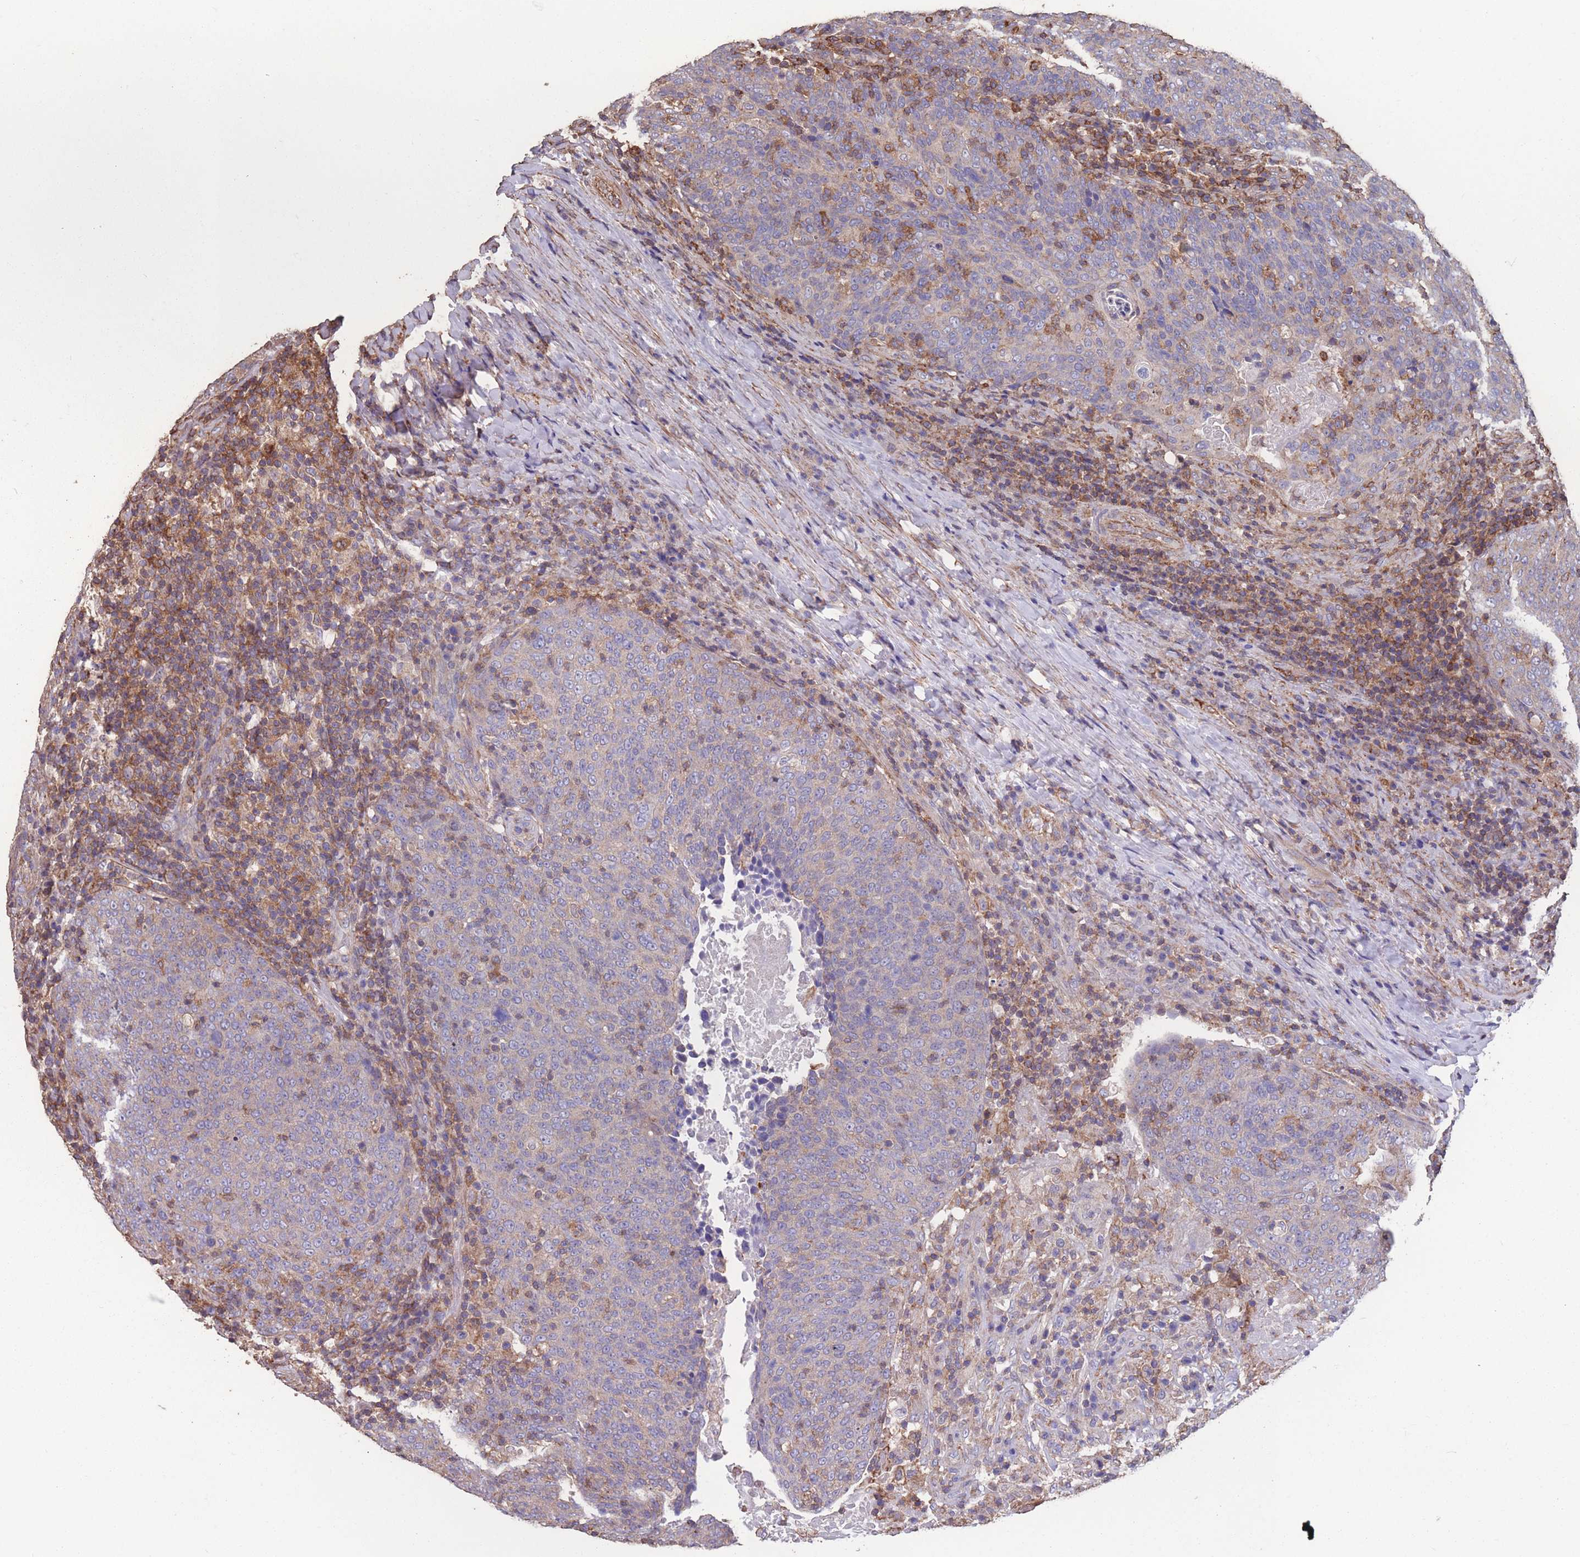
{"staining": {"intensity": "negative", "quantity": "none", "location": "none"}, "tissue": "head and neck cancer", "cell_type": "Tumor cells", "image_type": "cancer", "snomed": [{"axis": "morphology", "description": "Squamous cell carcinoma, NOS"}, {"axis": "morphology", "description": "Squamous cell carcinoma, metastatic, NOS"}, {"axis": "topography", "description": "Lymph node"}, {"axis": "topography", "description": "Head-Neck"}], "caption": "A high-resolution image shows IHC staining of head and neck cancer (squamous cell carcinoma), which shows no significant expression in tumor cells.", "gene": "NUDT21", "patient": {"sex": "male", "age": 62}}